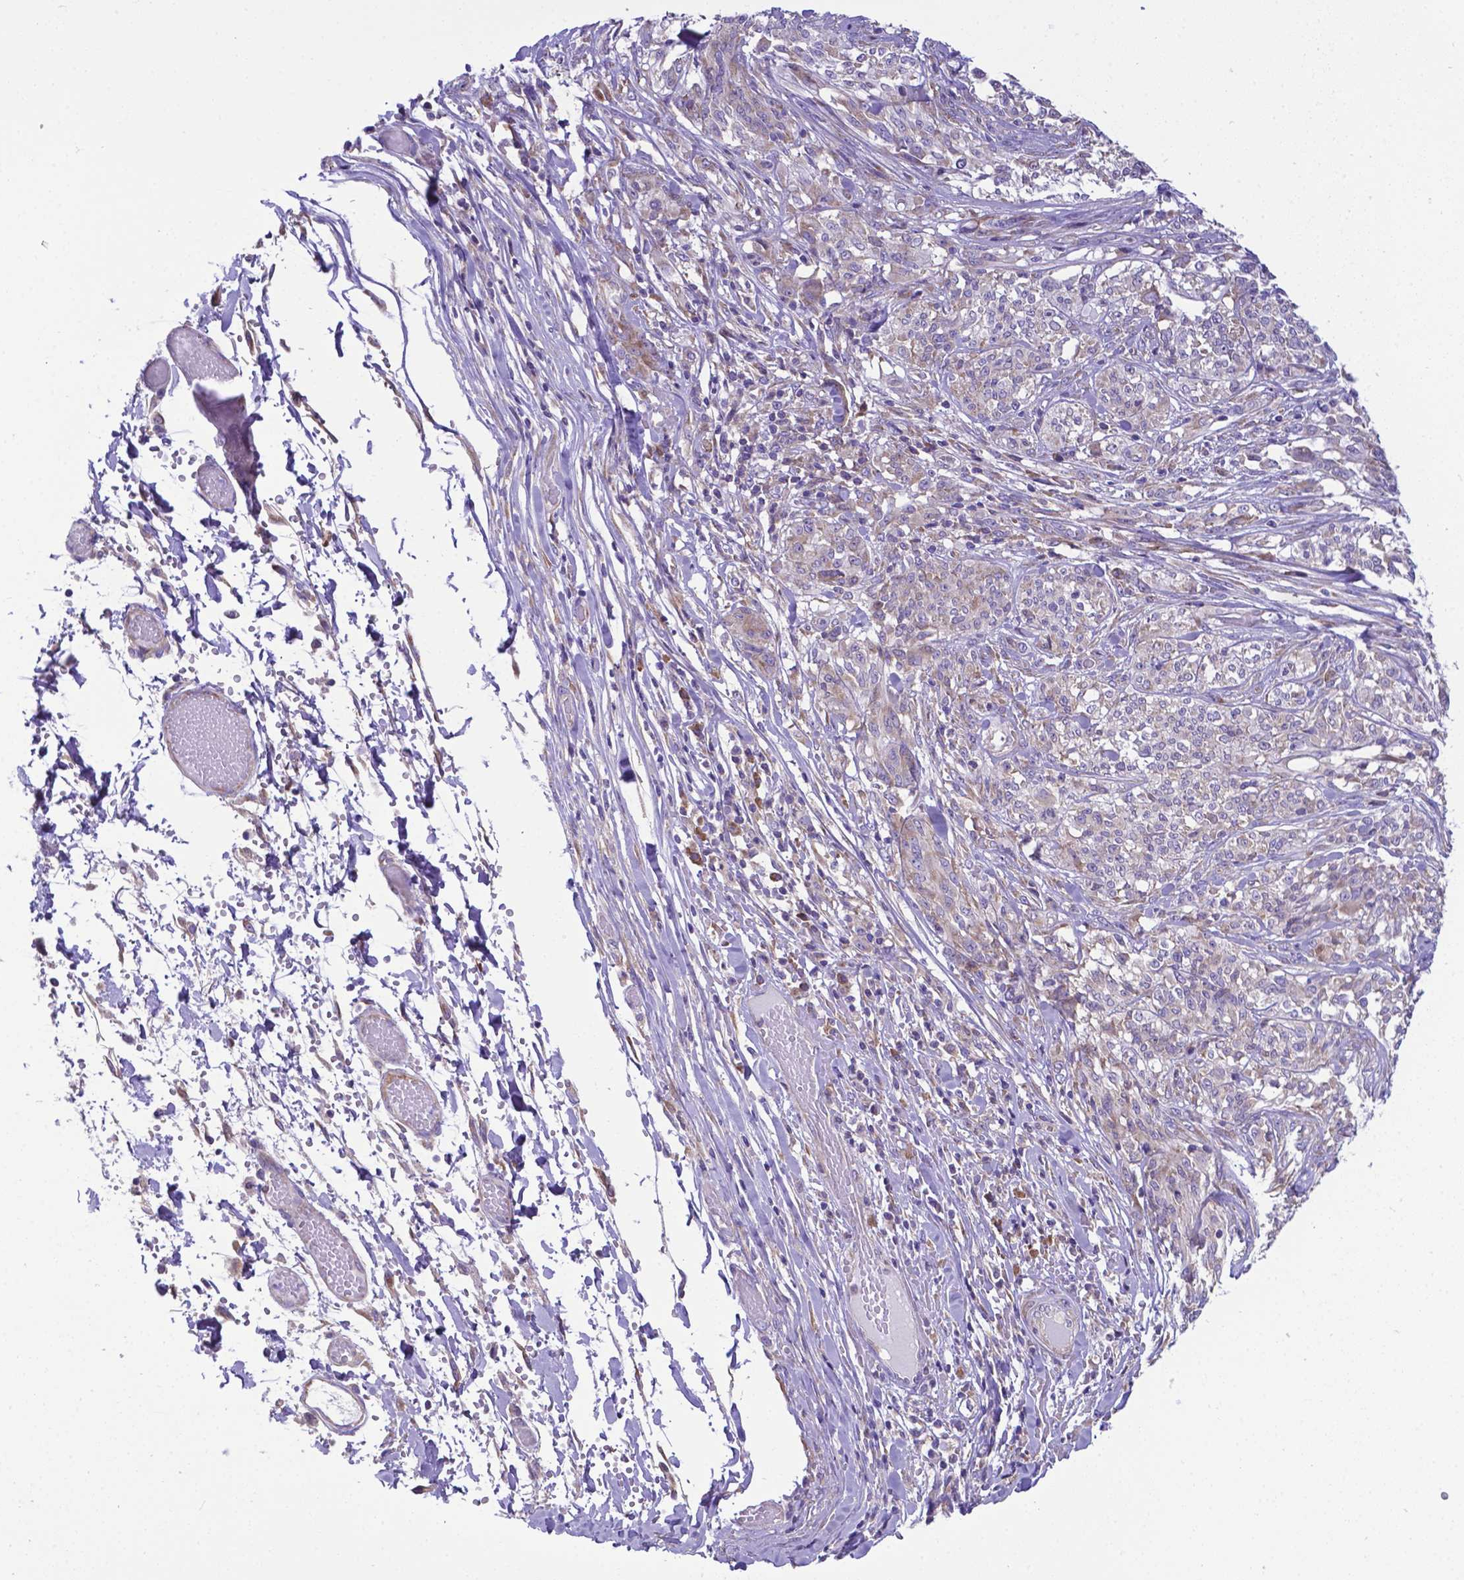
{"staining": {"intensity": "weak", "quantity": ">75%", "location": "cytoplasmic/membranous"}, "tissue": "melanoma", "cell_type": "Tumor cells", "image_type": "cancer", "snomed": [{"axis": "morphology", "description": "Malignant melanoma, NOS"}, {"axis": "topography", "description": "Skin"}], "caption": "Immunohistochemistry photomicrograph of neoplastic tissue: human malignant melanoma stained using immunohistochemistry exhibits low levels of weak protein expression localized specifically in the cytoplasmic/membranous of tumor cells, appearing as a cytoplasmic/membranous brown color.", "gene": "RPL6", "patient": {"sex": "female", "age": 91}}